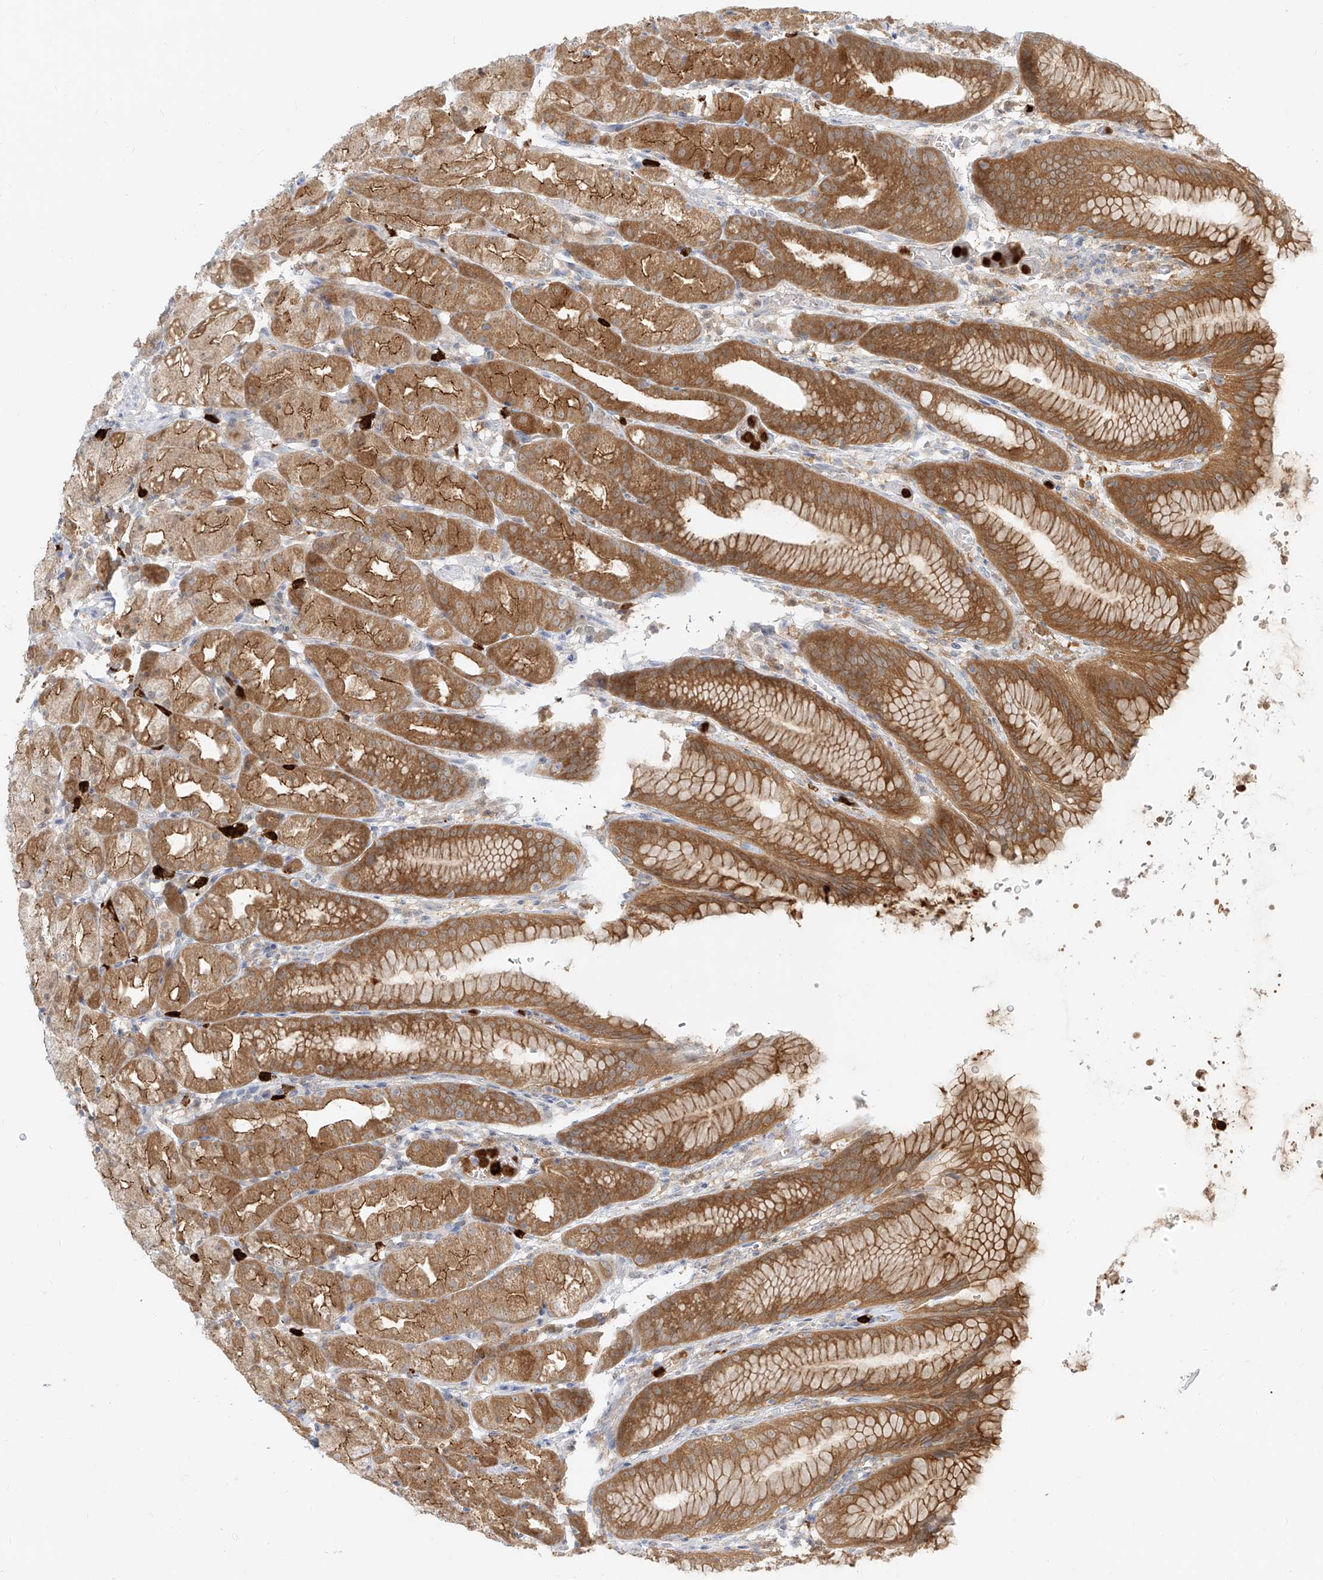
{"staining": {"intensity": "moderate", "quantity": ">75%", "location": "cytoplasmic/membranous"}, "tissue": "stomach", "cell_type": "Glandular cells", "image_type": "normal", "snomed": [{"axis": "morphology", "description": "Normal tissue, NOS"}, {"axis": "topography", "description": "Stomach, upper"}], "caption": "Moderate cytoplasmic/membranous staining is appreciated in approximately >75% of glandular cells in benign stomach. The staining was performed using DAB to visualize the protein expression in brown, while the nuclei were stained in blue with hematoxylin (Magnification: 20x).", "gene": "PGD", "patient": {"sex": "male", "age": 48}}